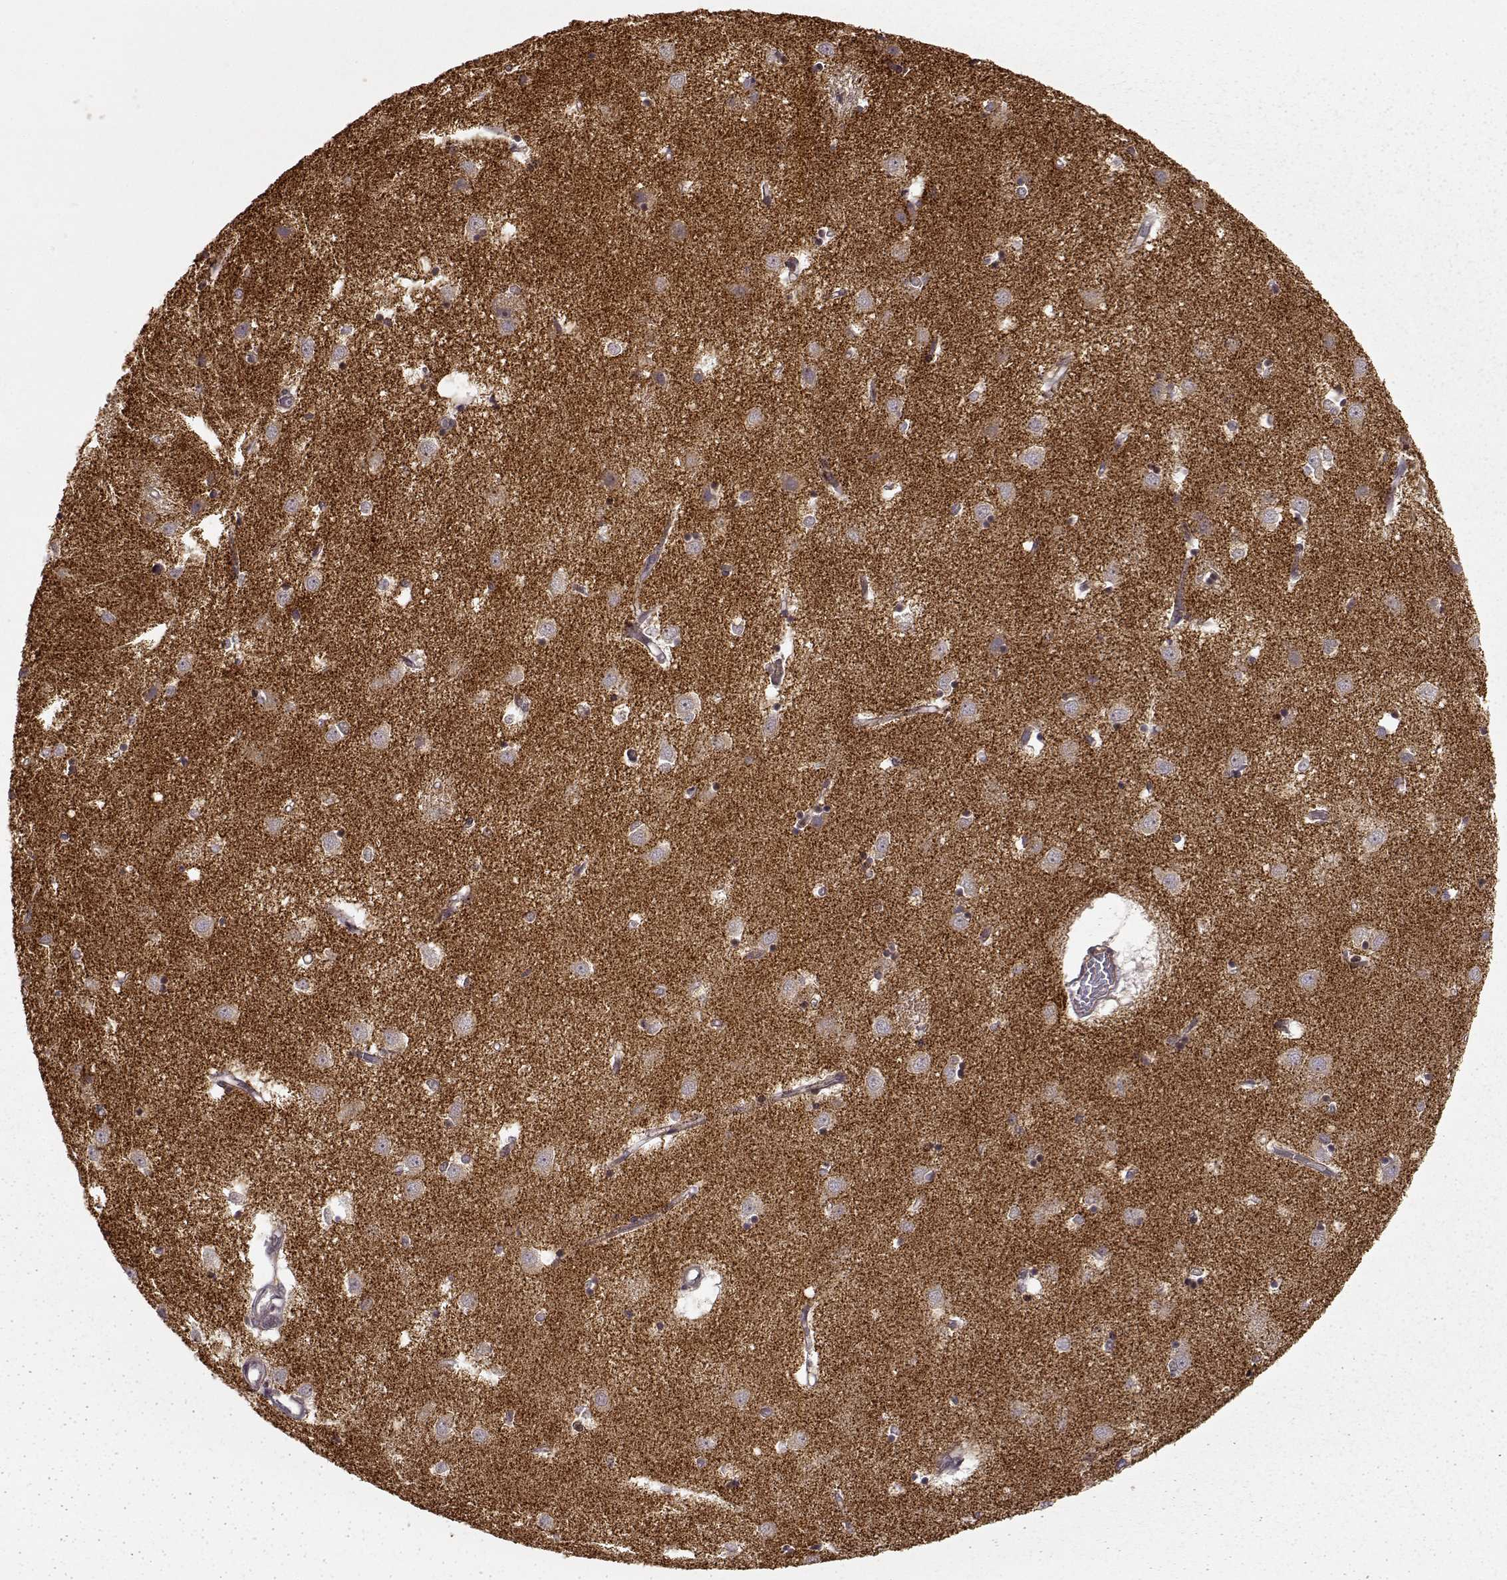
{"staining": {"intensity": "negative", "quantity": "none", "location": "none"}, "tissue": "caudate", "cell_type": "Glial cells", "image_type": "normal", "snomed": [{"axis": "morphology", "description": "Normal tissue, NOS"}, {"axis": "topography", "description": "Lateral ventricle wall"}], "caption": "Caudate was stained to show a protein in brown. There is no significant staining in glial cells. (IHC, brightfield microscopy, high magnification).", "gene": "SLC12A9", "patient": {"sex": "male", "age": 54}}